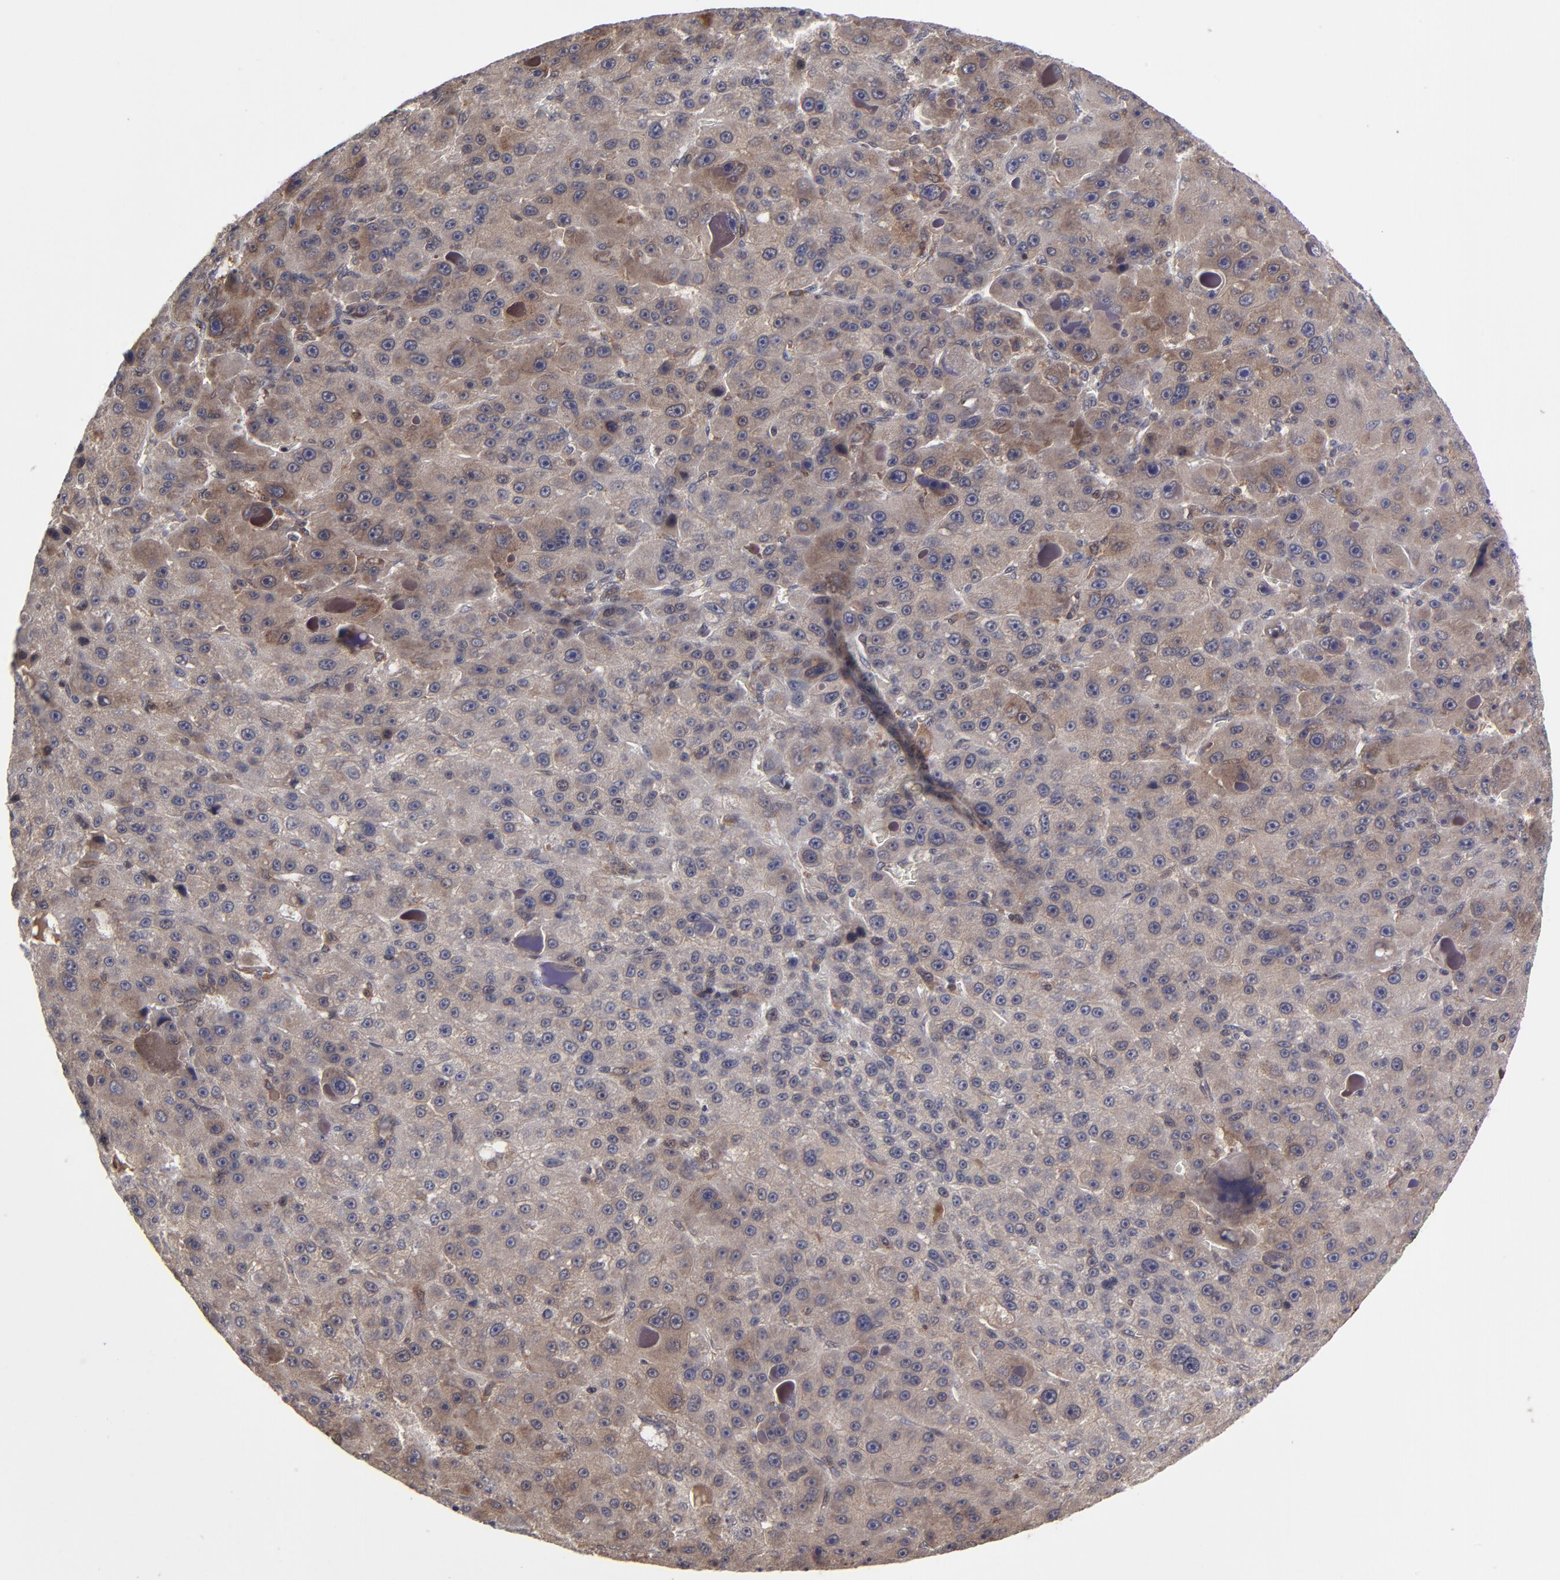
{"staining": {"intensity": "moderate", "quantity": "25%-75%", "location": "cytoplasmic/membranous"}, "tissue": "liver cancer", "cell_type": "Tumor cells", "image_type": "cancer", "snomed": [{"axis": "morphology", "description": "Carcinoma, Hepatocellular, NOS"}, {"axis": "topography", "description": "Liver"}], "caption": "Tumor cells exhibit moderate cytoplasmic/membranous expression in approximately 25%-75% of cells in liver hepatocellular carcinoma.", "gene": "UBE2L6", "patient": {"sex": "male", "age": 76}}